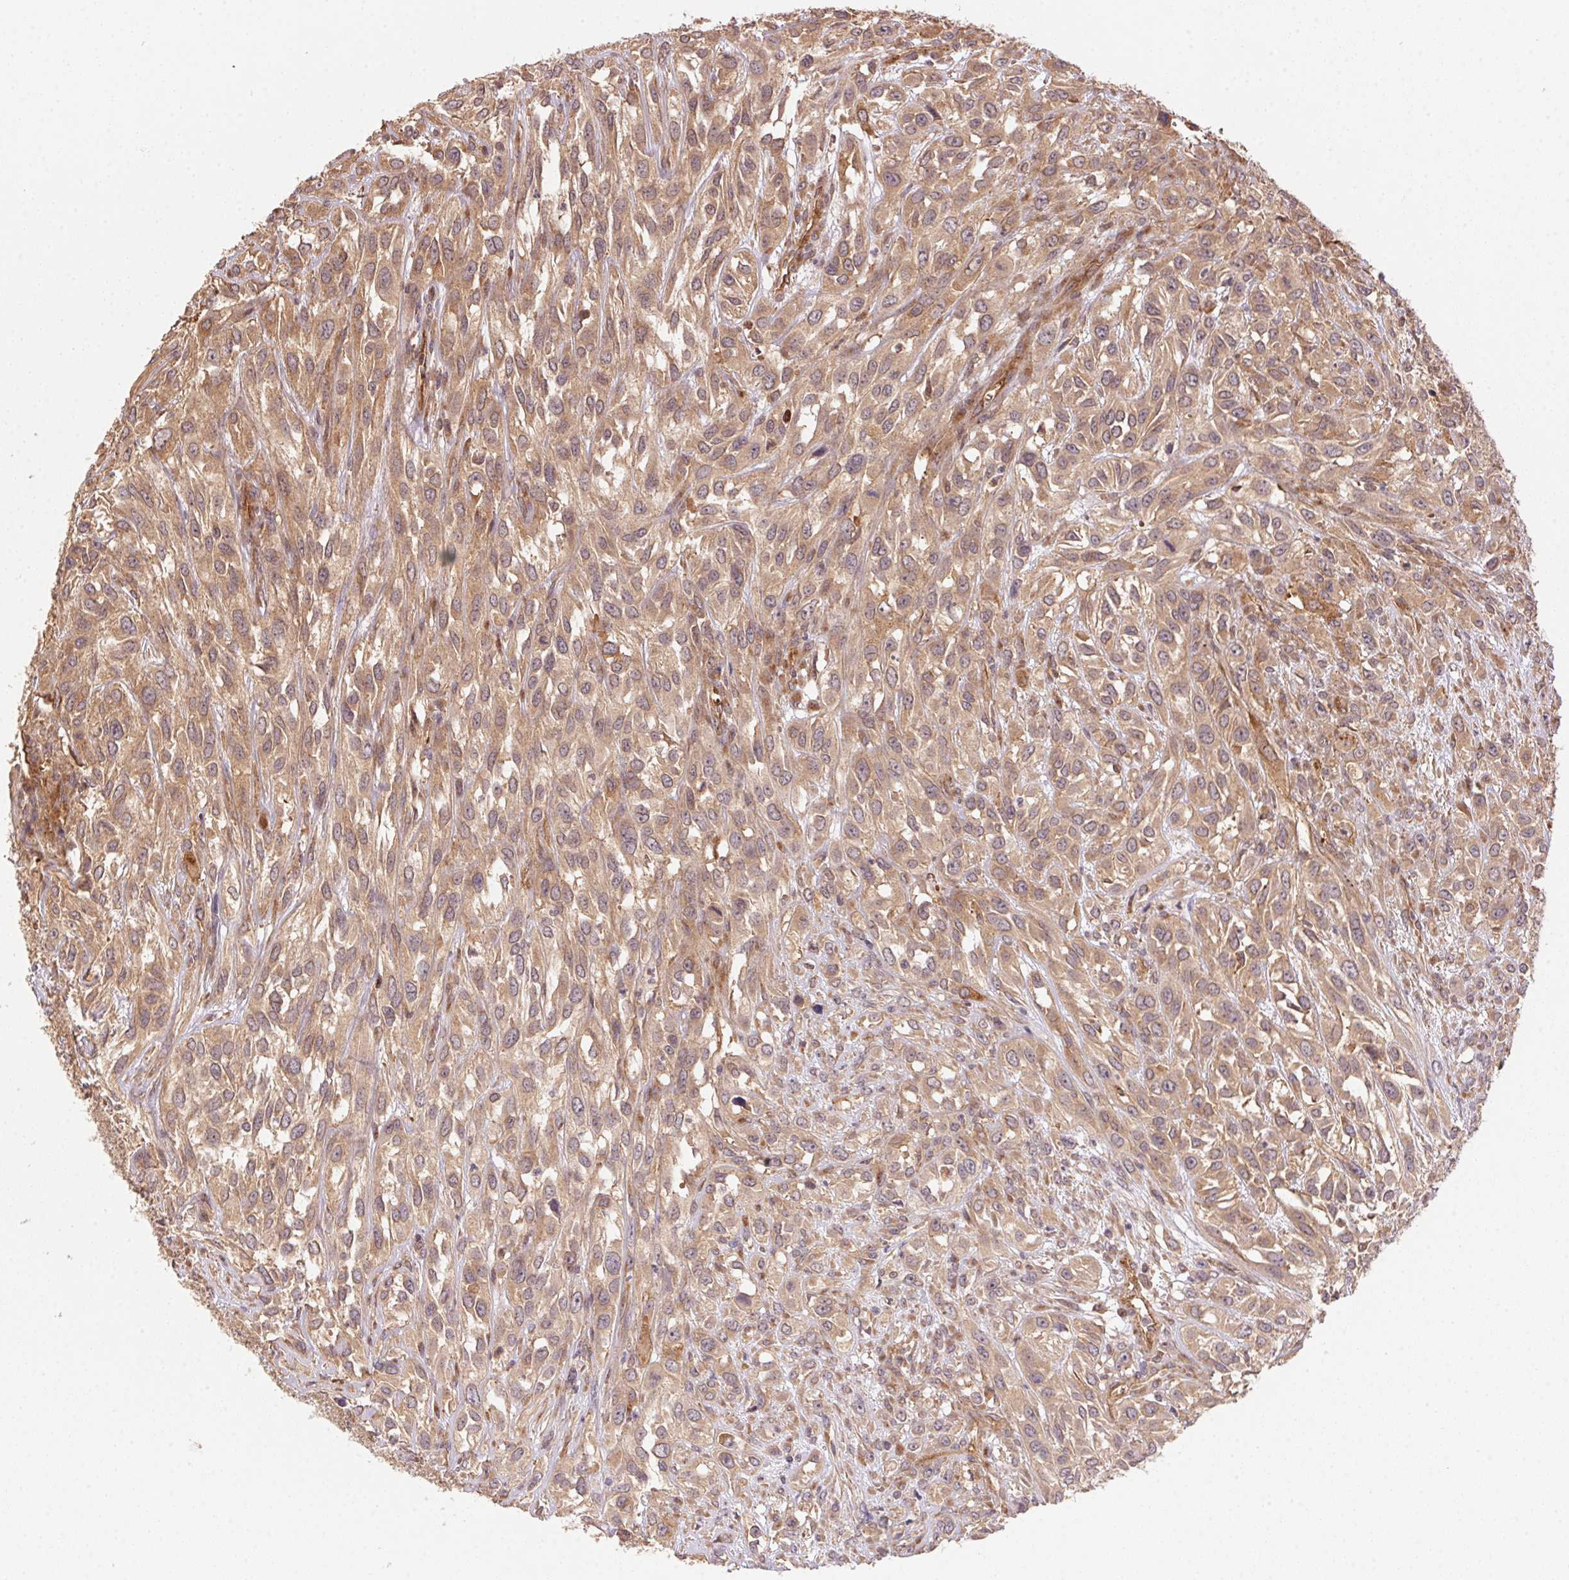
{"staining": {"intensity": "weak", "quantity": ">75%", "location": "cytoplasmic/membranous"}, "tissue": "urothelial cancer", "cell_type": "Tumor cells", "image_type": "cancer", "snomed": [{"axis": "morphology", "description": "Urothelial carcinoma, High grade"}, {"axis": "topography", "description": "Urinary bladder"}], "caption": "Immunohistochemistry (IHC) photomicrograph of urothelial carcinoma (high-grade) stained for a protein (brown), which shows low levels of weak cytoplasmic/membranous positivity in about >75% of tumor cells.", "gene": "USE1", "patient": {"sex": "male", "age": 67}}